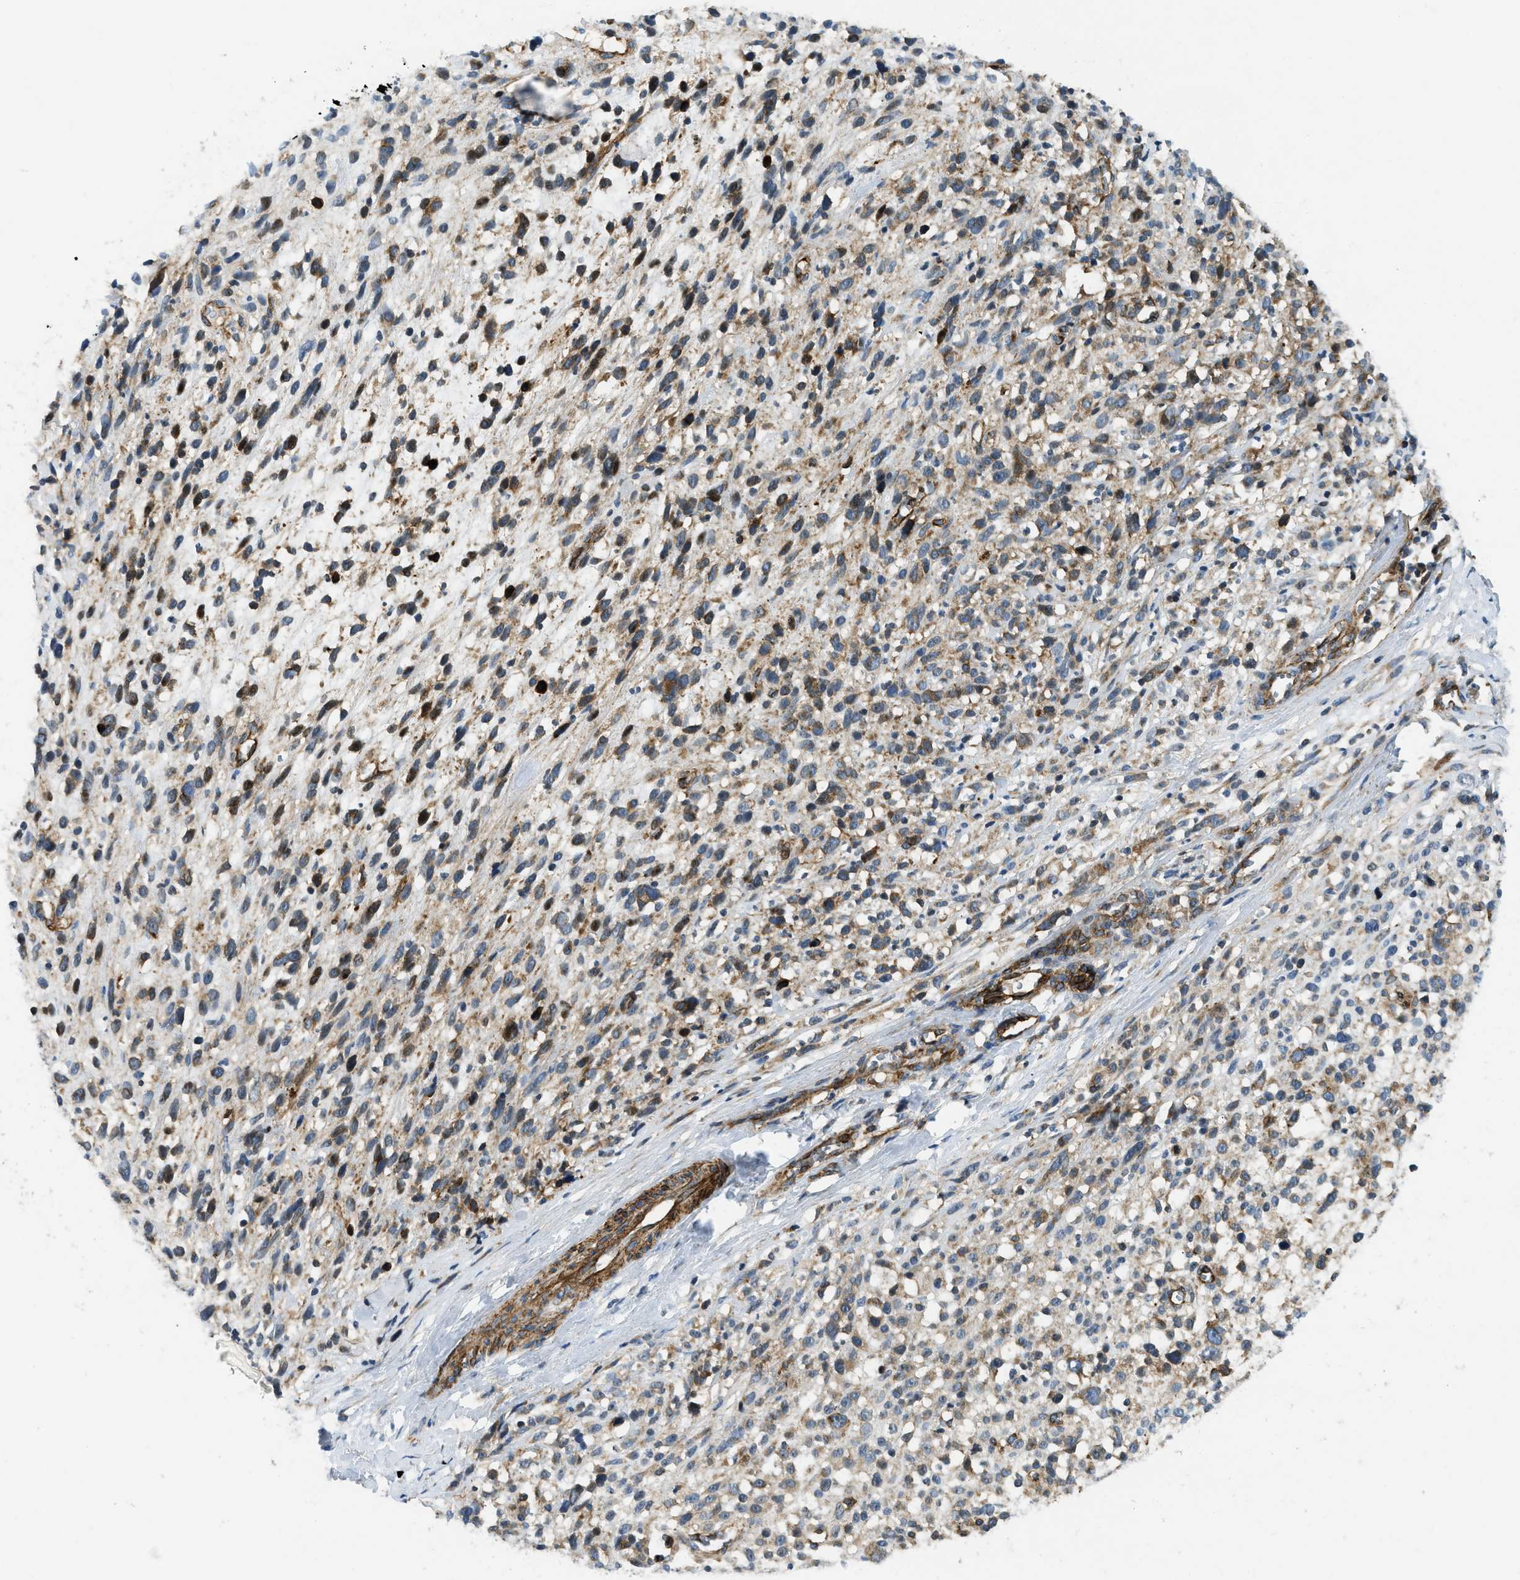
{"staining": {"intensity": "moderate", "quantity": ">75%", "location": "cytoplasmic/membranous"}, "tissue": "melanoma", "cell_type": "Tumor cells", "image_type": "cancer", "snomed": [{"axis": "morphology", "description": "Malignant melanoma, NOS"}, {"axis": "topography", "description": "Skin"}], "caption": "Tumor cells show medium levels of moderate cytoplasmic/membranous staining in approximately >75% of cells in human malignant melanoma.", "gene": "NYNRIN", "patient": {"sex": "female", "age": 55}}